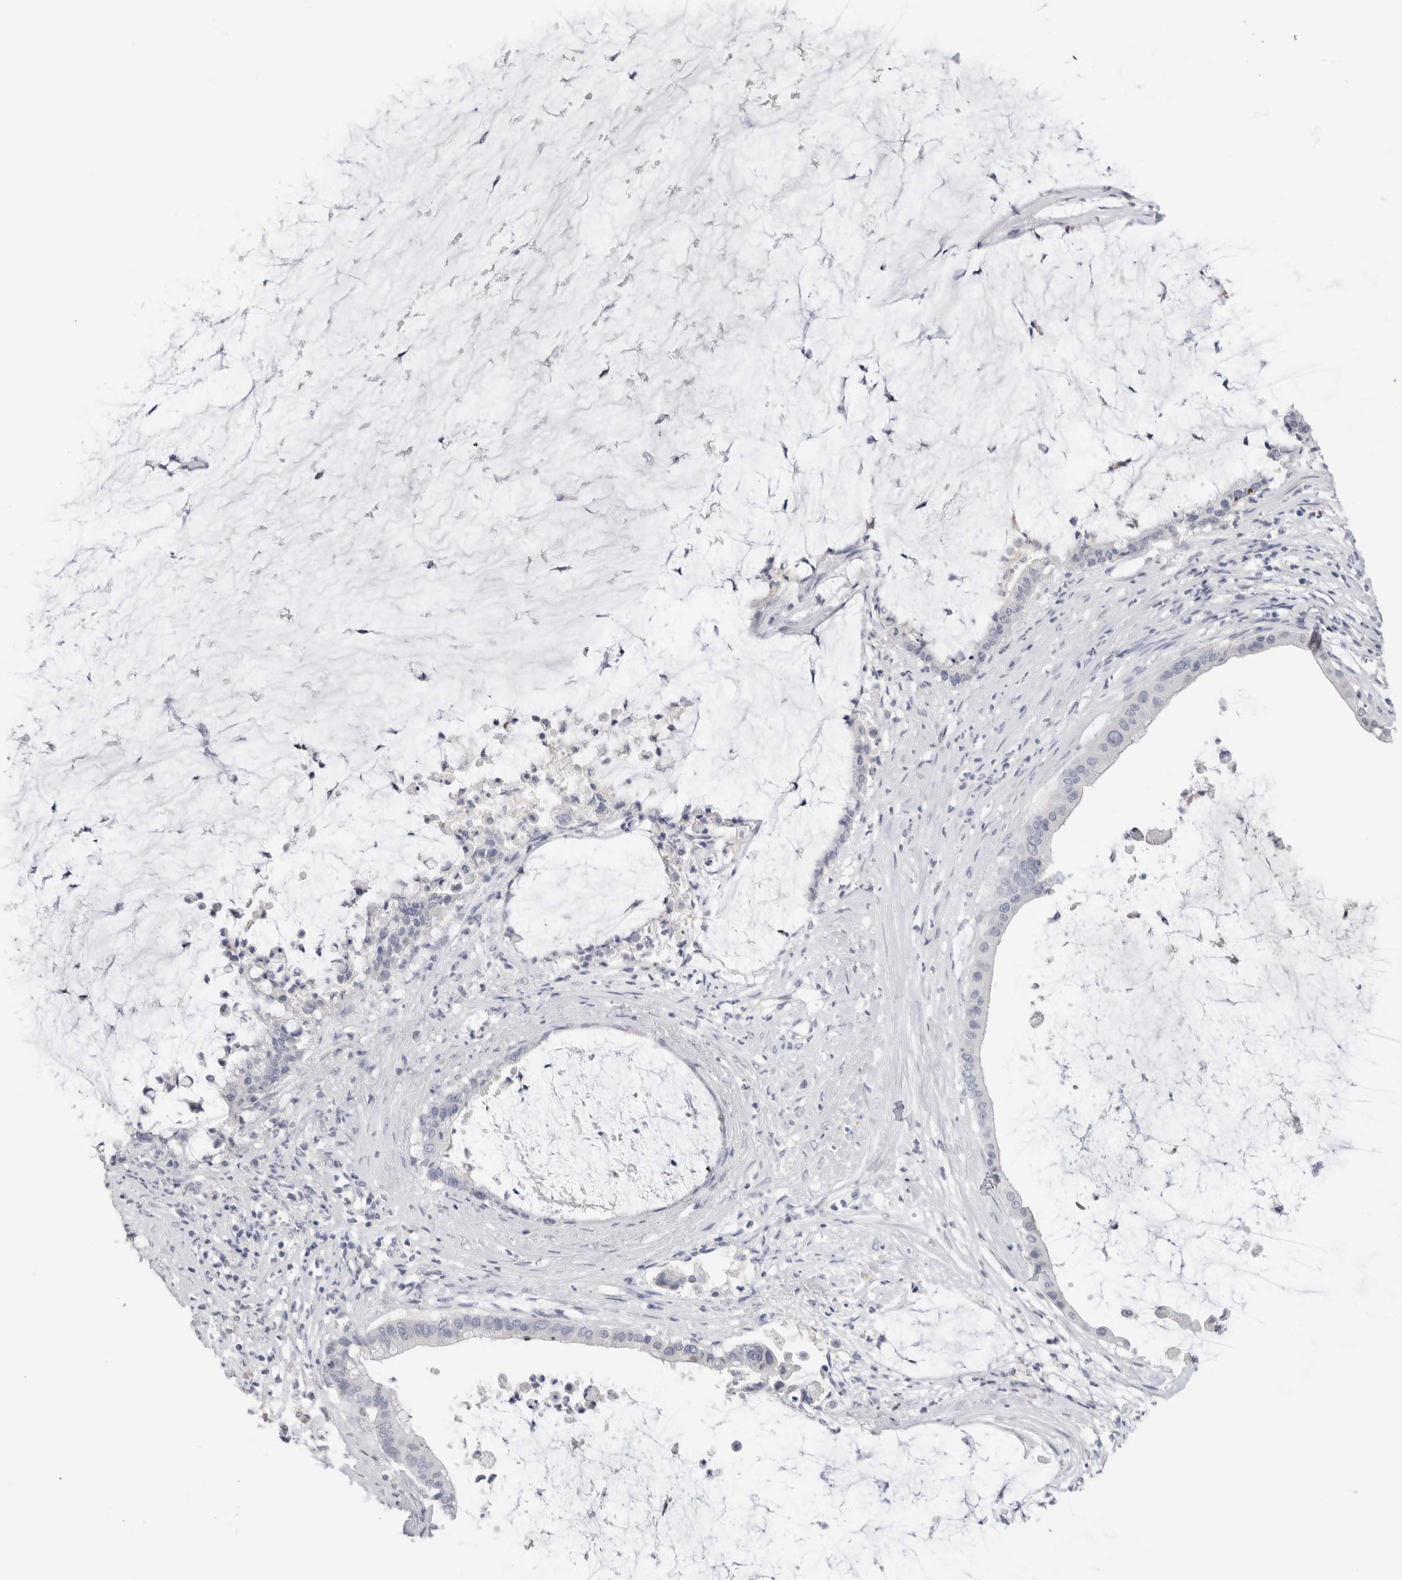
{"staining": {"intensity": "negative", "quantity": "none", "location": "none"}, "tissue": "pancreatic cancer", "cell_type": "Tumor cells", "image_type": "cancer", "snomed": [{"axis": "morphology", "description": "Adenocarcinoma, NOS"}, {"axis": "topography", "description": "Pancreas"}], "caption": "A photomicrograph of adenocarcinoma (pancreatic) stained for a protein reveals no brown staining in tumor cells. (Brightfield microscopy of DAB (3,3'-diaminobenzidine) immunohistochemistry at high magnification).", "gene": "SLC6A1", "patient": {"sex": "male", "age": 41}}